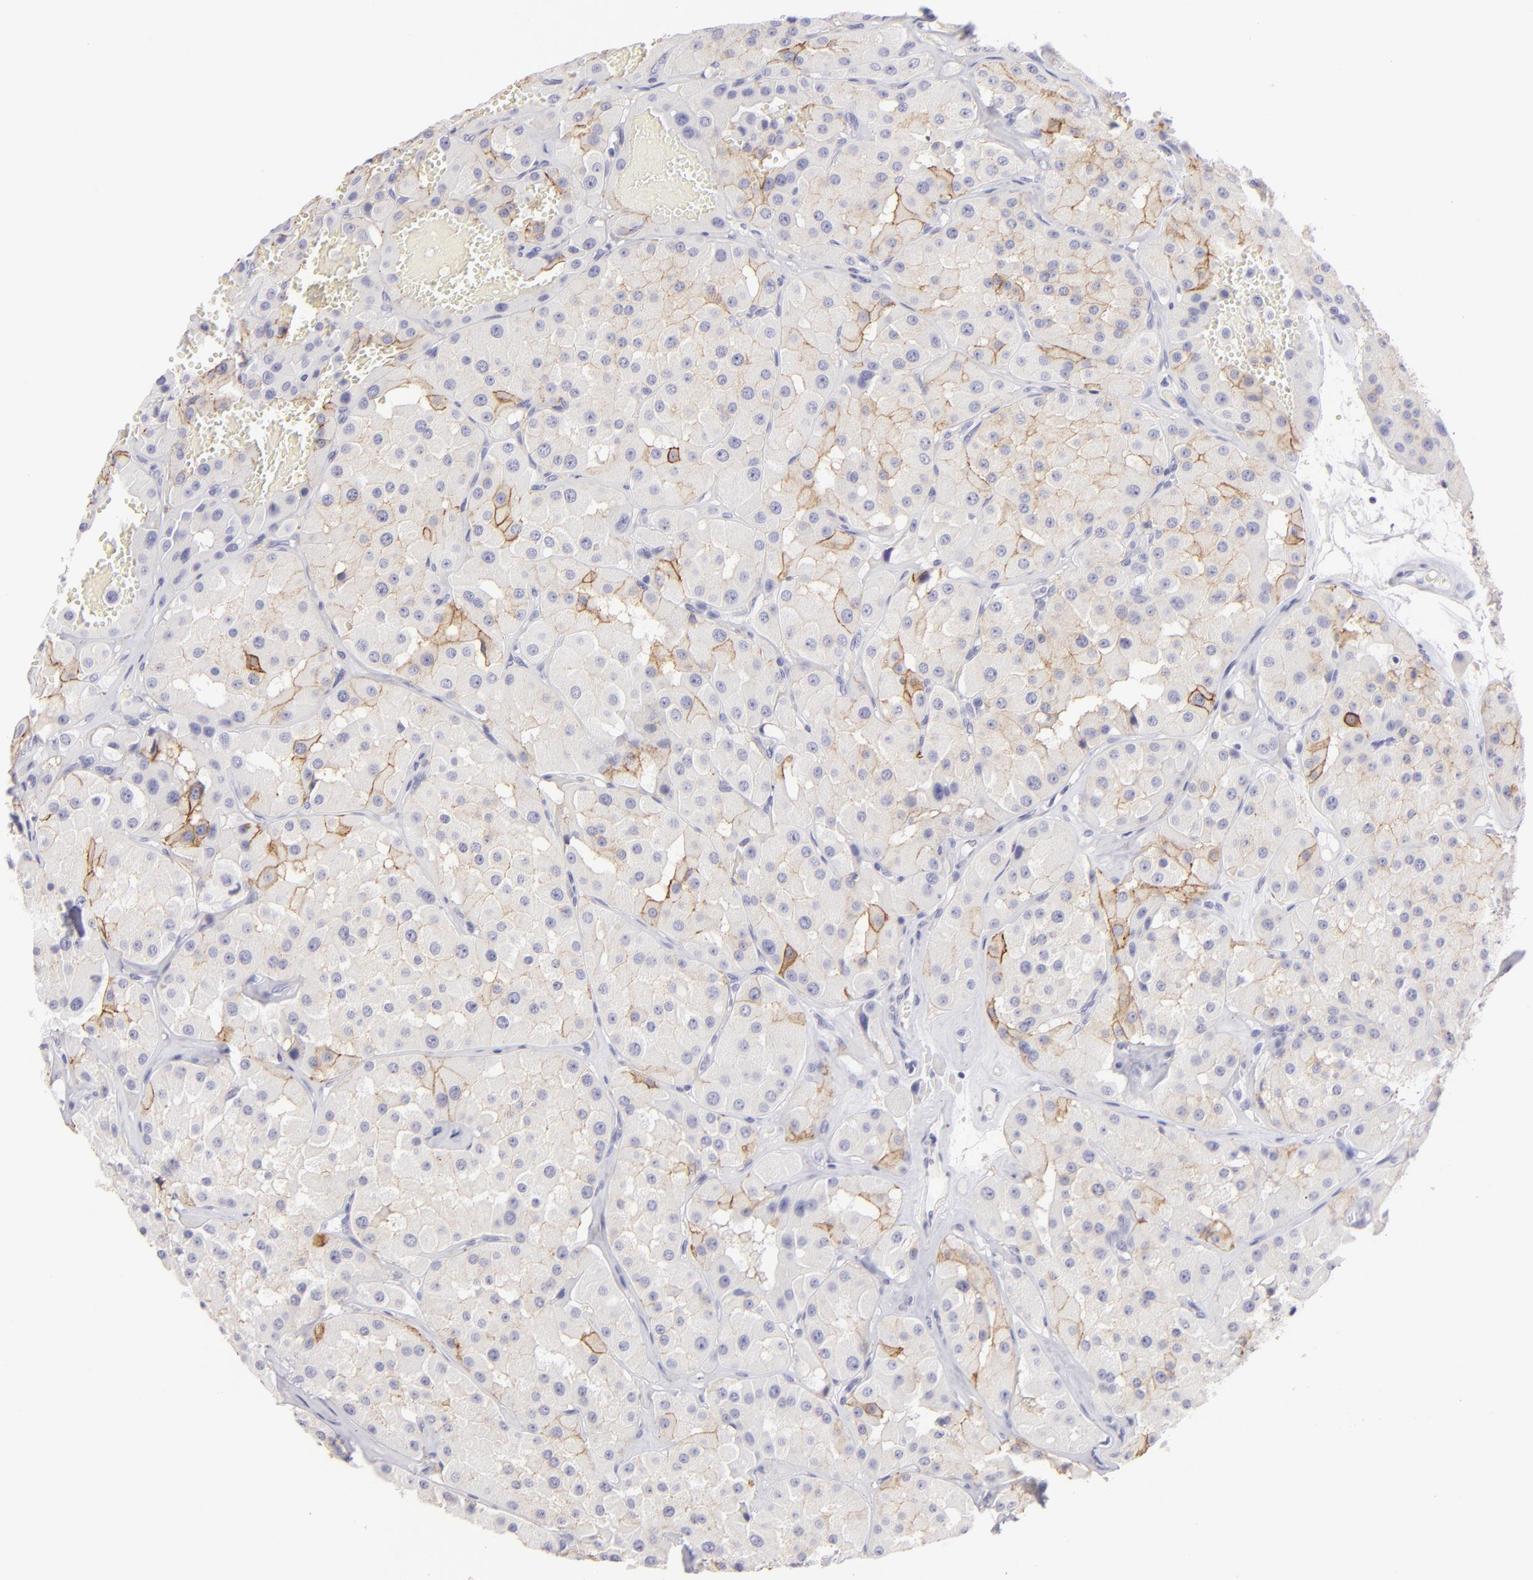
{"staining": {"intensity": "moderate", "quantity": "<25%", "location": "cytoplasmic/membranous"}, "tissue": "renal cancer", "cell_type": "Tumor cells", "image_type": "cancer", "snomed": [{"axis": "morphology", "description": "Adenocarcinoma, uncertain malignant potential"}, {"axis": "topography", "description": "Kidney"}], "caption": "Tumor cells show low levels of moderate cytoplasmic/membranous expression in approximately <25% of cells in renal adenocarcinoma,  uncertain malignant potential.", "gene": "CLDN4", "patient": {"sex": "male", "age": 63}}